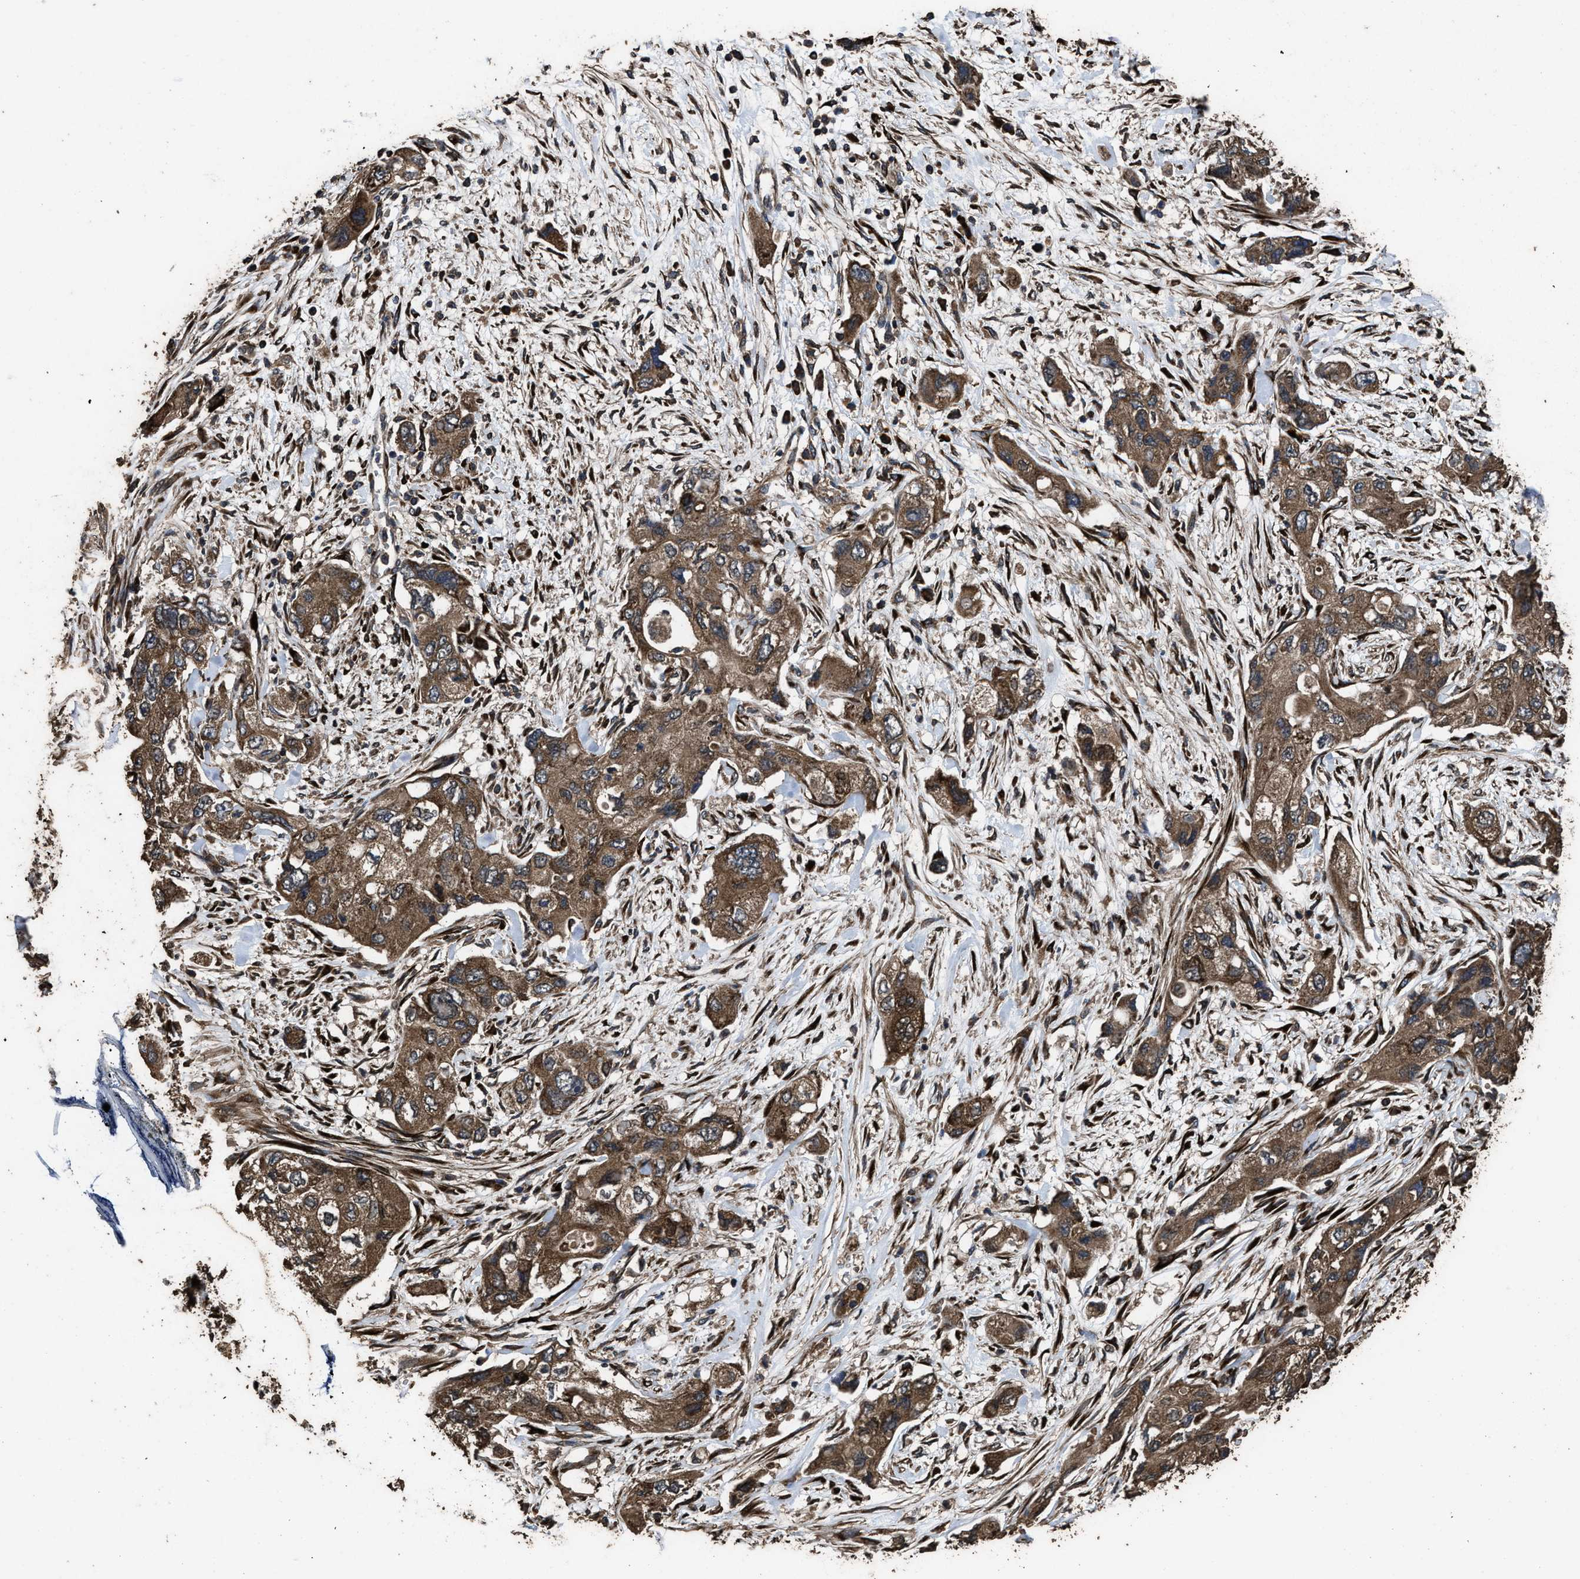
{"staining": {"intensity": "moderate", "quantity": ">75%", "location": "cytoplasmic/membranous"}, "tissue": "pancreatic cancer", "cell_type": "Tumor cells", "image_type": "cancer", "snomed": [{"axis": "morphology", "description": "Adenocarcinoma, NOS"}, {"axis": "topography", "description": "Pancreas"}], "caption": "Immunohistochemical staining of adenocarcinoma (pancreatic) shows moderate cytoplasmic/membranous protein expression in about >75% of tumor cells.", "gene": "ZMYND19", "patient": {"sex": "female", "age": 73}}